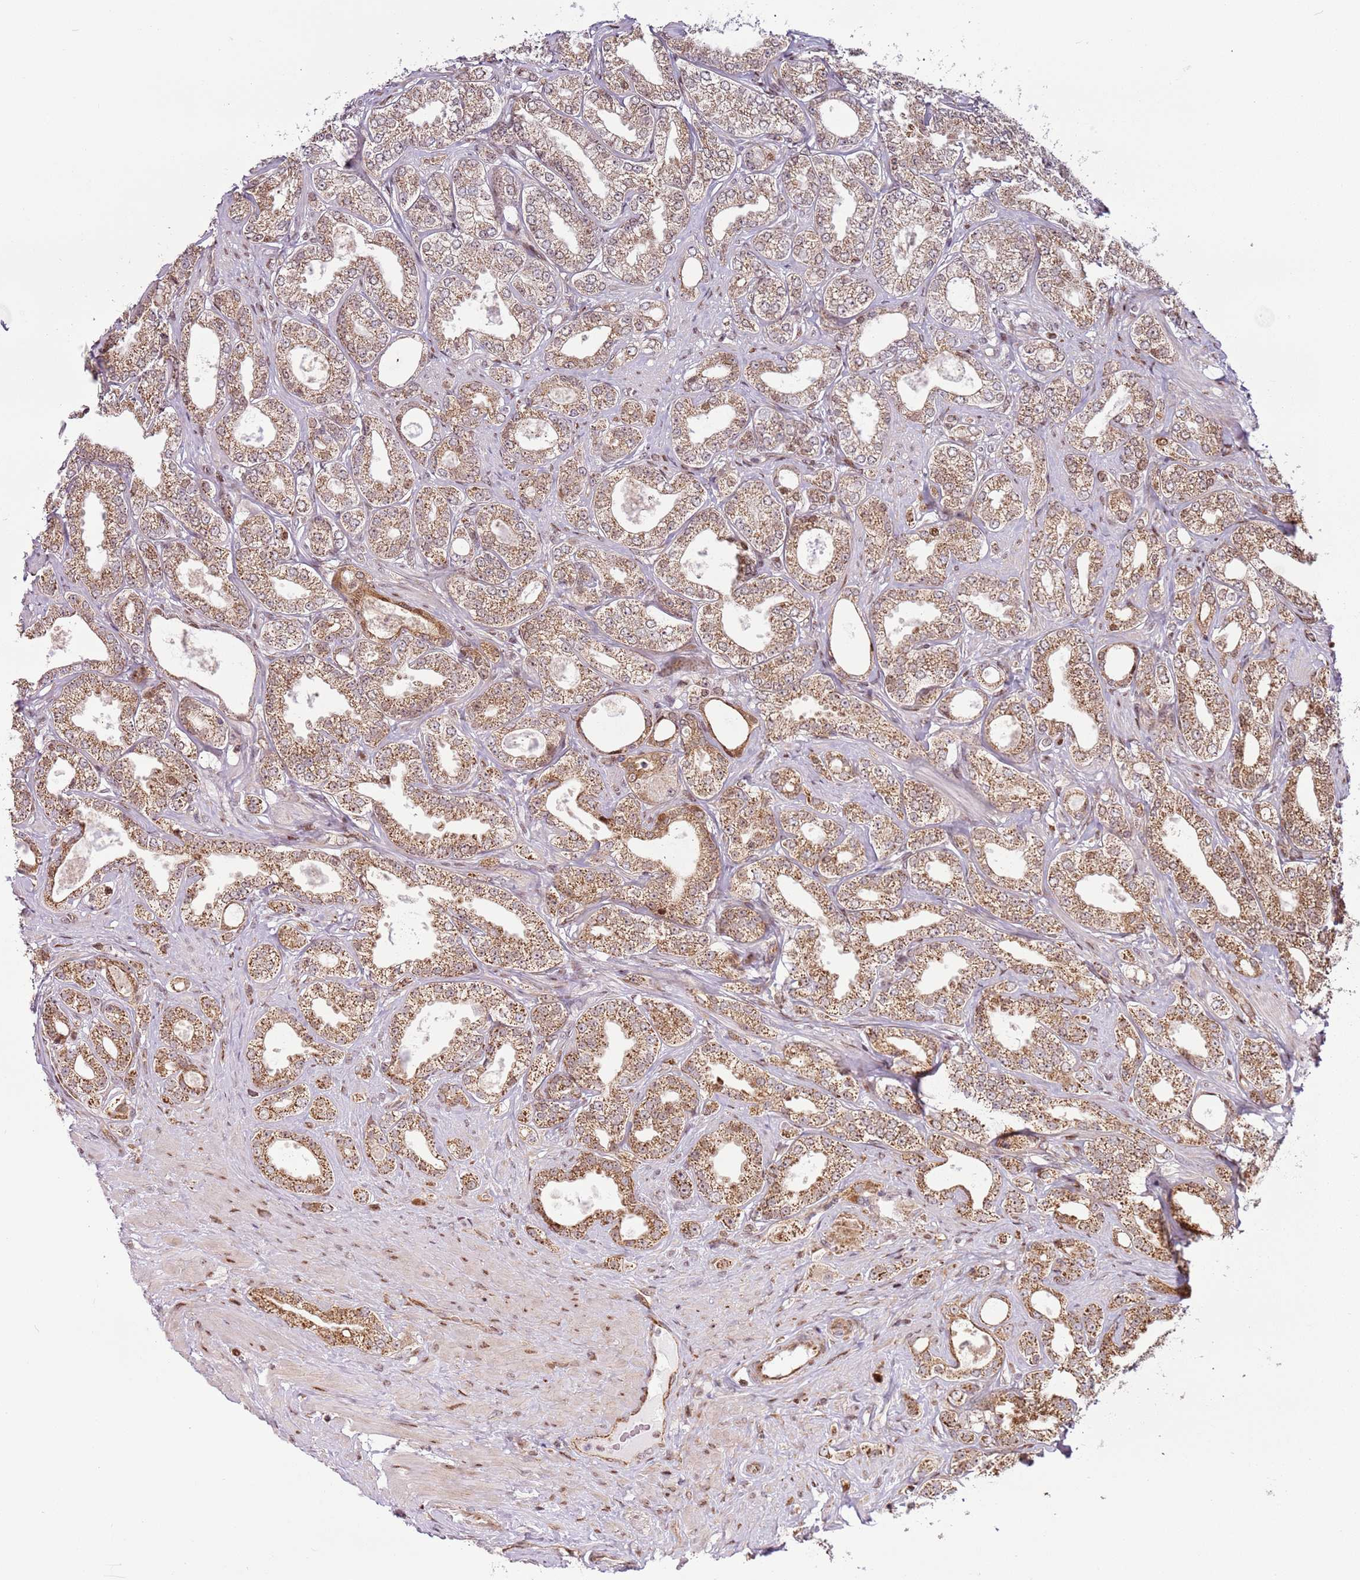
{"staining": {"intensity": "moderate", "quantity": ">75%", "location": "cytoplasmic/membranous"}, "tissue": "prostate cancer", "cell_type": "Tumor cells", "image_type": "cancer", "snomed": [{"axis": "morphology", "description": "Adenocarcinoma, Low grade"}, {"axis": "topography", "description": "Prostate"}], "caption": "Tumor cells show medium levels of moderate cytoplasmic/membranous positivity in approximately >75% of cells in human prostate low-grade adenocarcinoma.", "gene": "PCTP", "patient": {"sex": "male", "age": 63}}